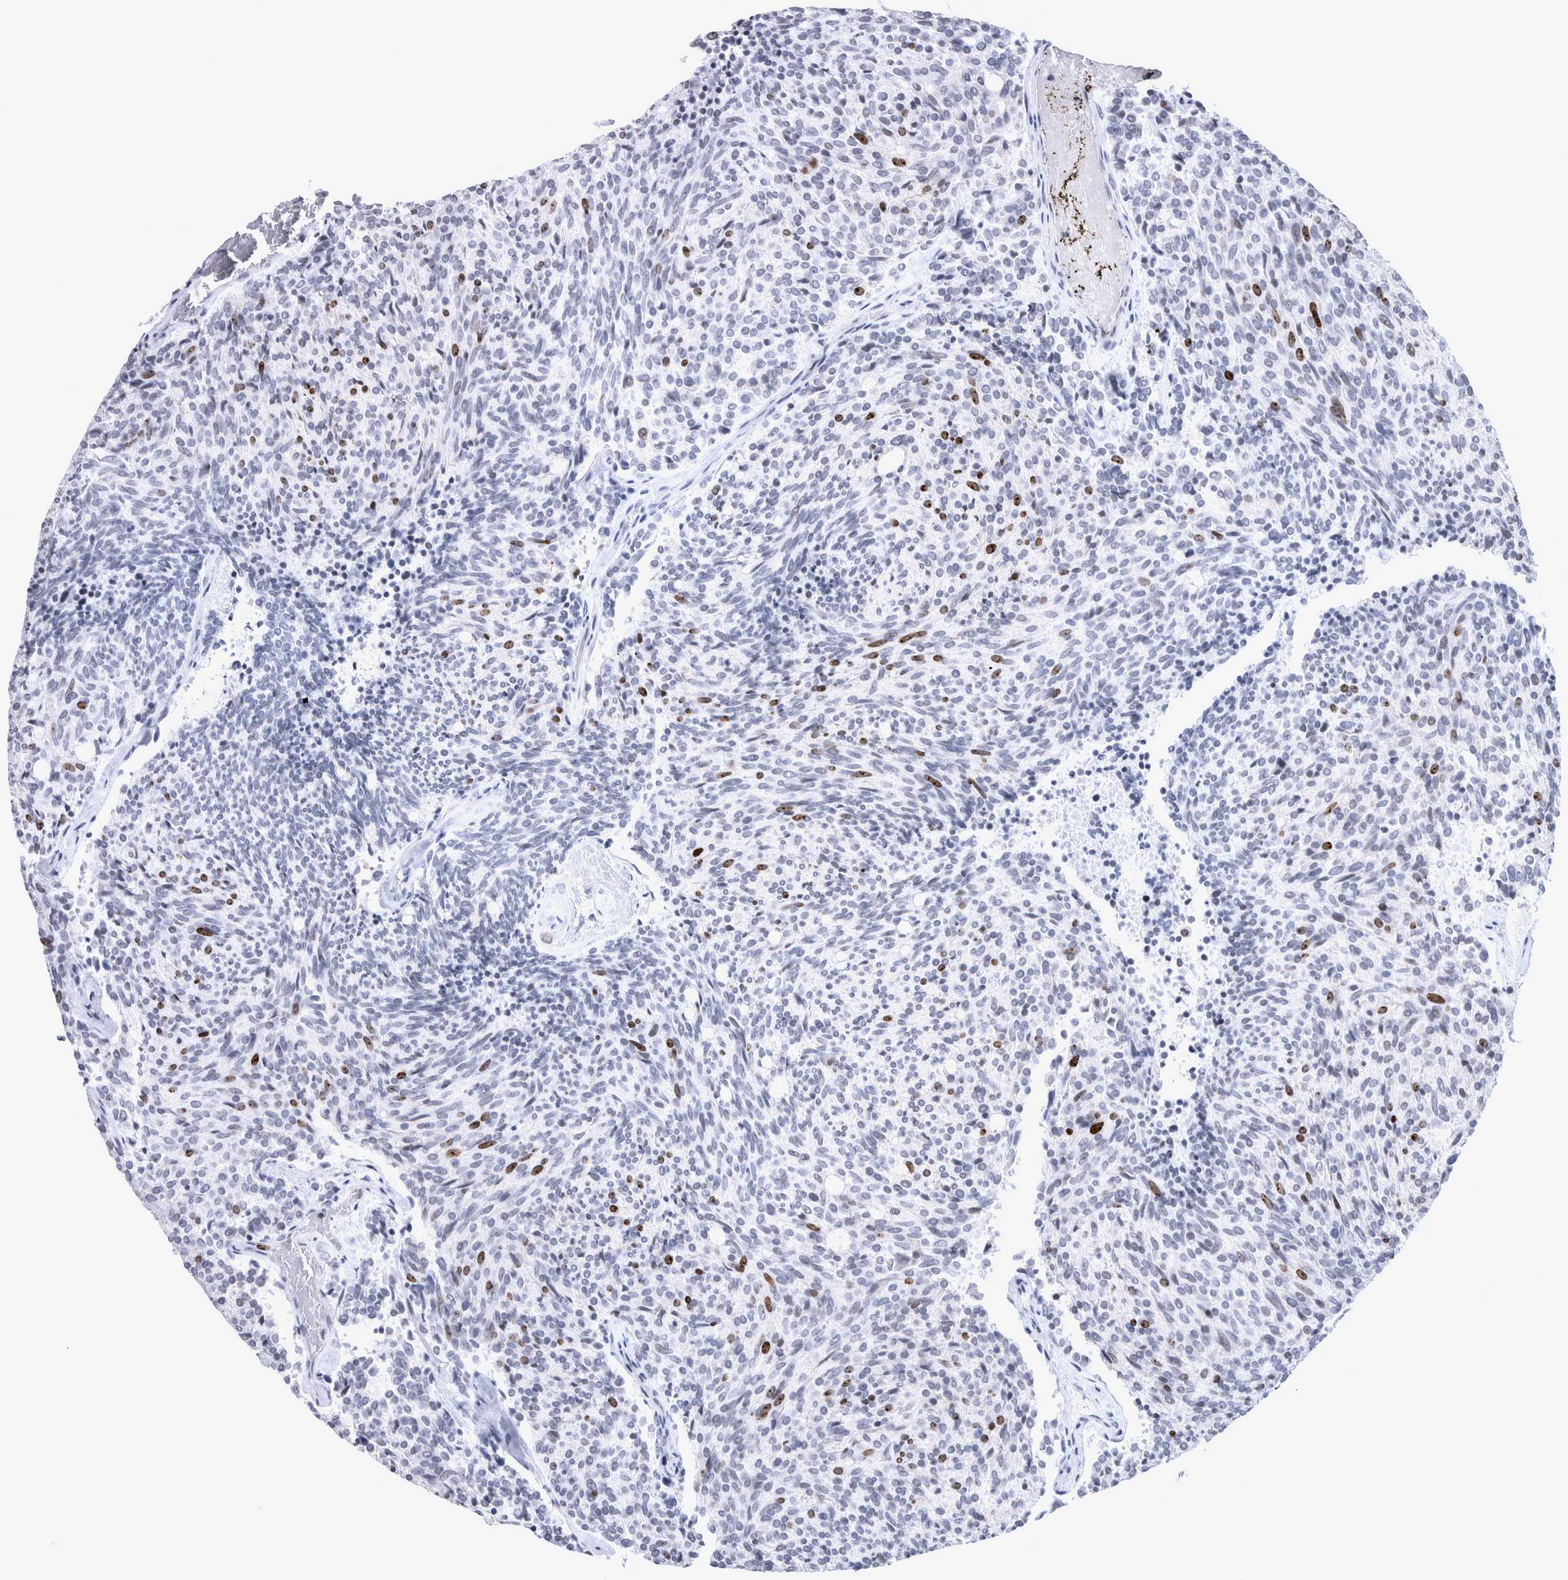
{"staining": {"intensity": "moderate", "quantity": "<25%", "location": "nuclear"}, "tissue": "carcinoid", "cell_type": "Tumor cells", "image_type": "cancer", "snomed": [{"axis": "morphology", "description": "Carcinoid, malignant, NOS"}, {"axis": "topography", "description": "Pancreas"}], "caption": "Human carcinoid stained with a protein marker shows moderate staining in tumor cells.", "gene": "KIF18B", "patient": {"sex": "female", "age": 54}}